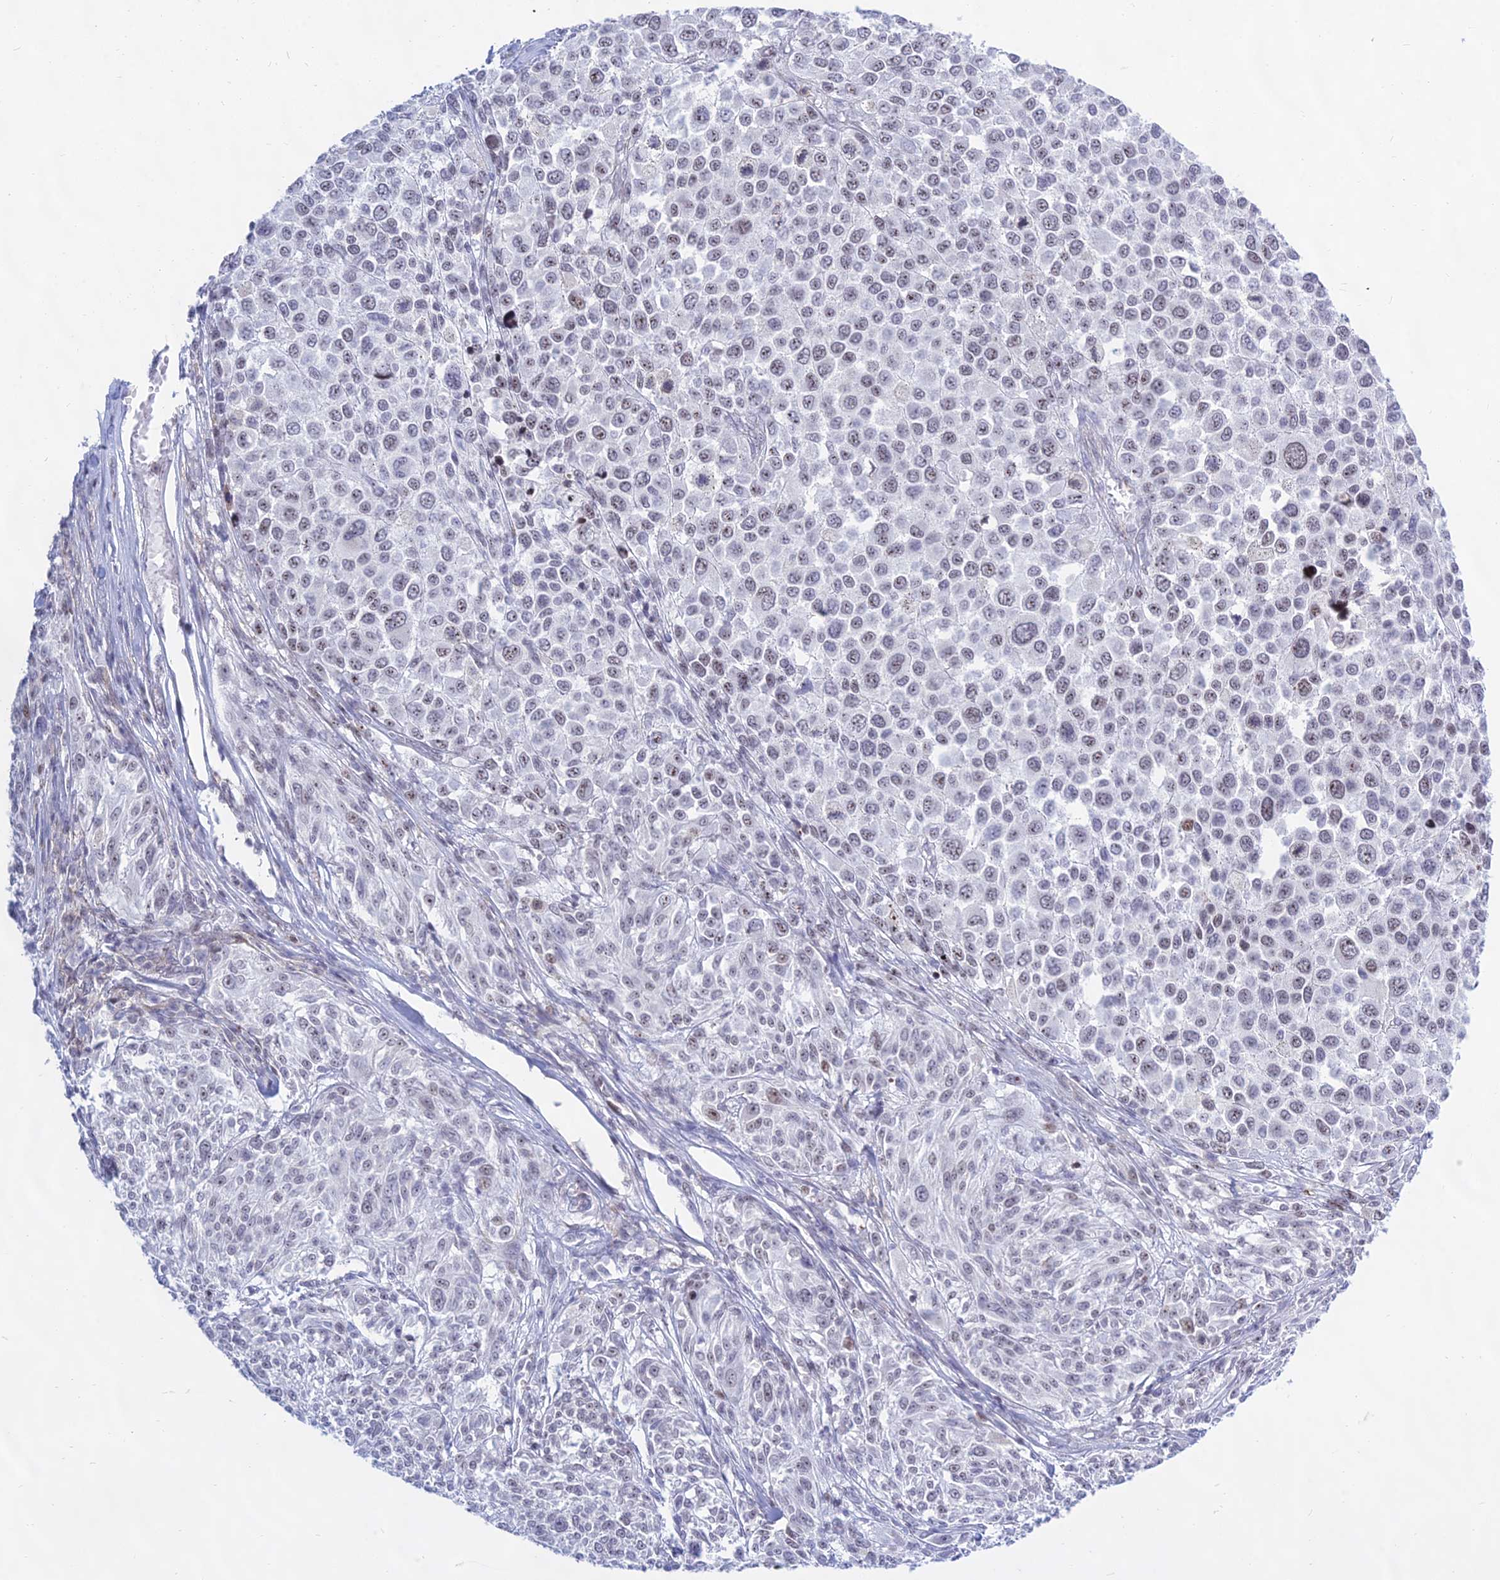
{"staining": {"intensity": "moderate", "quantity": "<25%", "location": "nuclear"}, "tissue": "melanoma", "cell_type": "Tumor cells", "image_type": "cancer", "snomed": [{"axis": "morphology", "description": "Malignant melanoma, NOS"}, {"axis": "topography", "description": "Skin of trunk"}], "caption": "Malignant melanoma stained for a protein (brown) shows moderate nuclear positive positivity in about <25% of tumor cells.", "gene": "KRR1", "patient": {"sex": "male", "age": 71}}